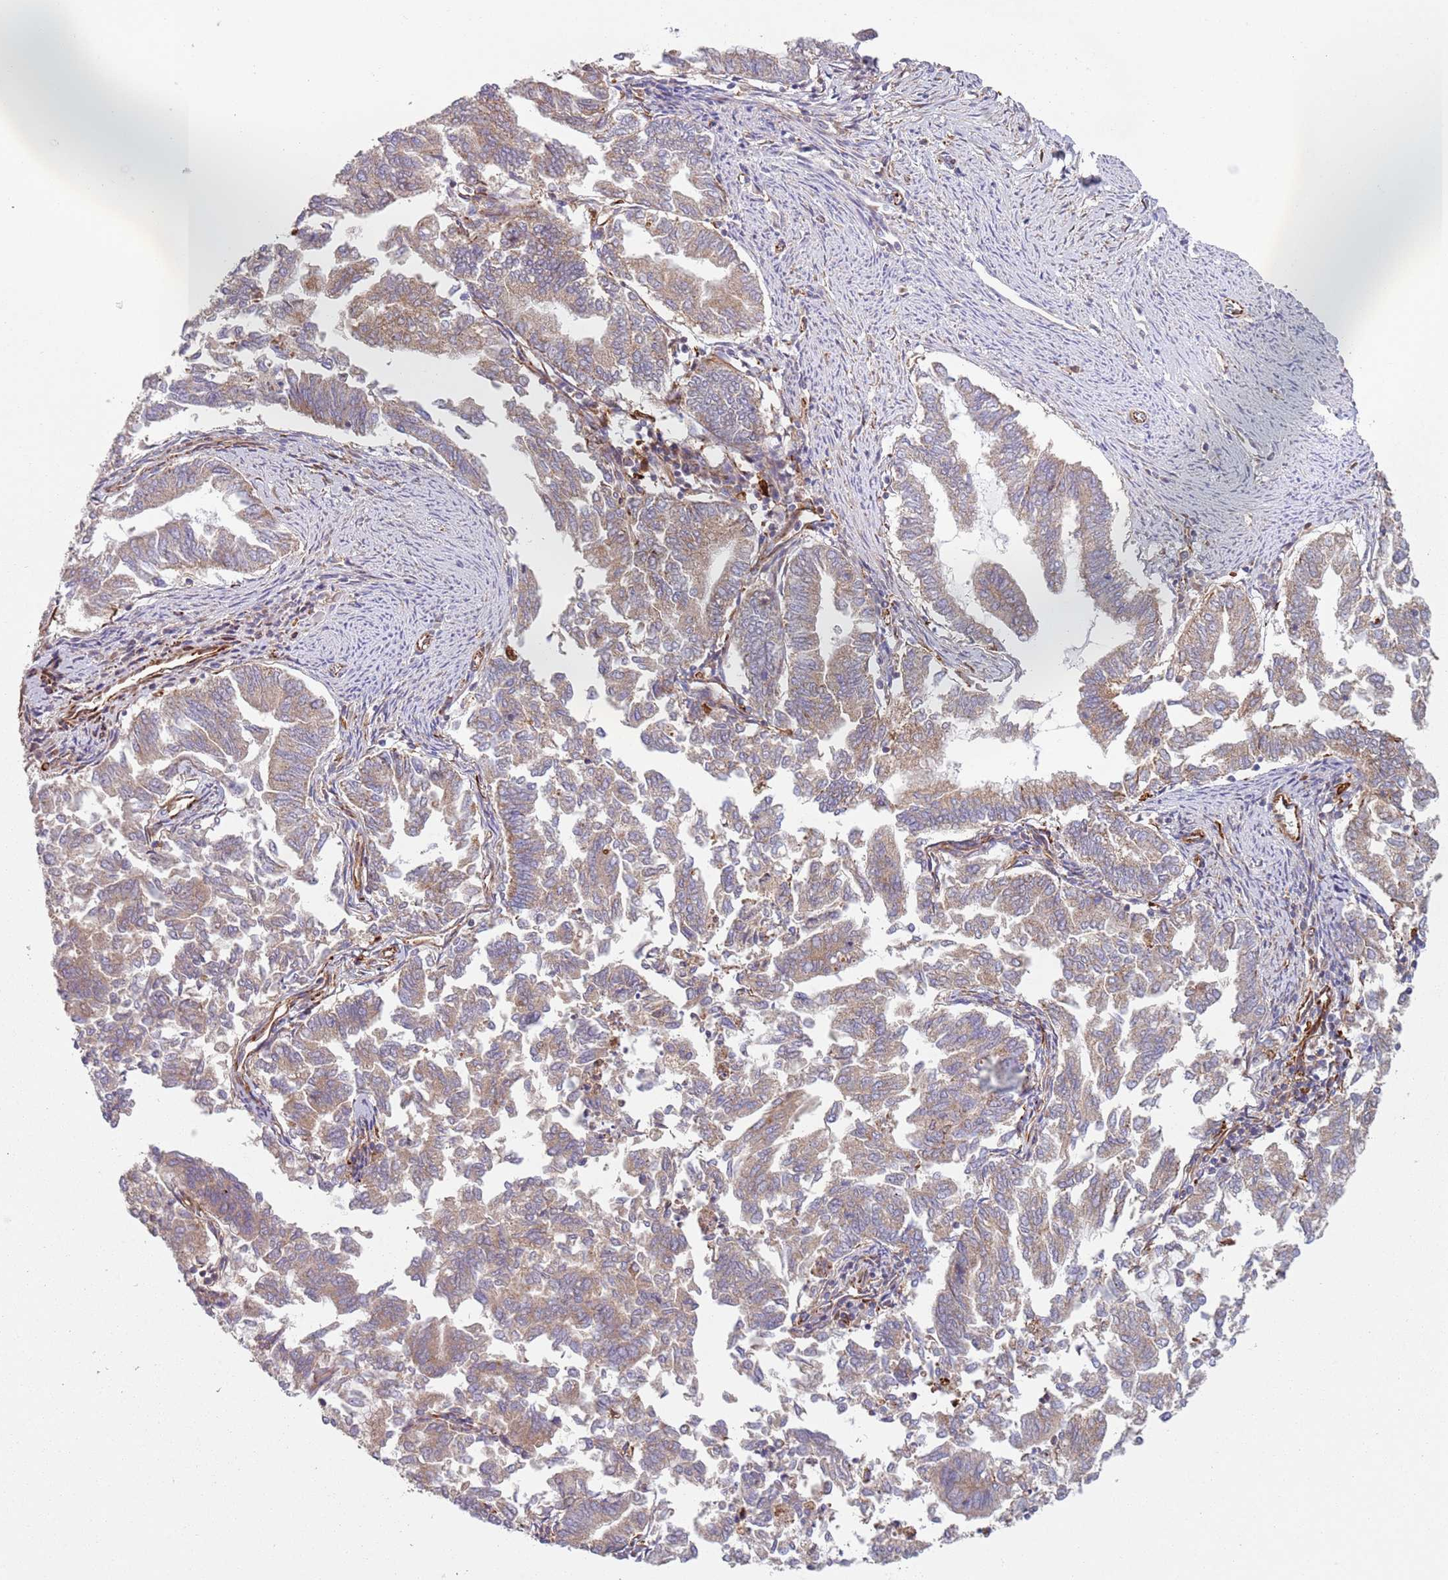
{"staining": {"intensity": "weak", "quantity": ">75%", "location": "cytoplasmic/membranous"}, "tissue": "endometrial cancer", "cell_type": "Tumor cells", "image_type": "cancer", "snomed": [{"axis": "morphology", "description": "Adenocarcinoma, NOS"}, {"axis": "topography", "description": "Endometrium"}], "caption": "Immunohistochemistry histopathology image of neoplastic tissue: endometrial adenocarcinoma stained using immunohistochemistry (IHC) demonstrates low levels of weak protein expression localized specifically in the cytoplasmic/membranous of tumor cells, appearing as a cytoplasmic/membranous brown color.", "gene": "SNAPIN", "patient": {"sex": "female", "age": 79}}